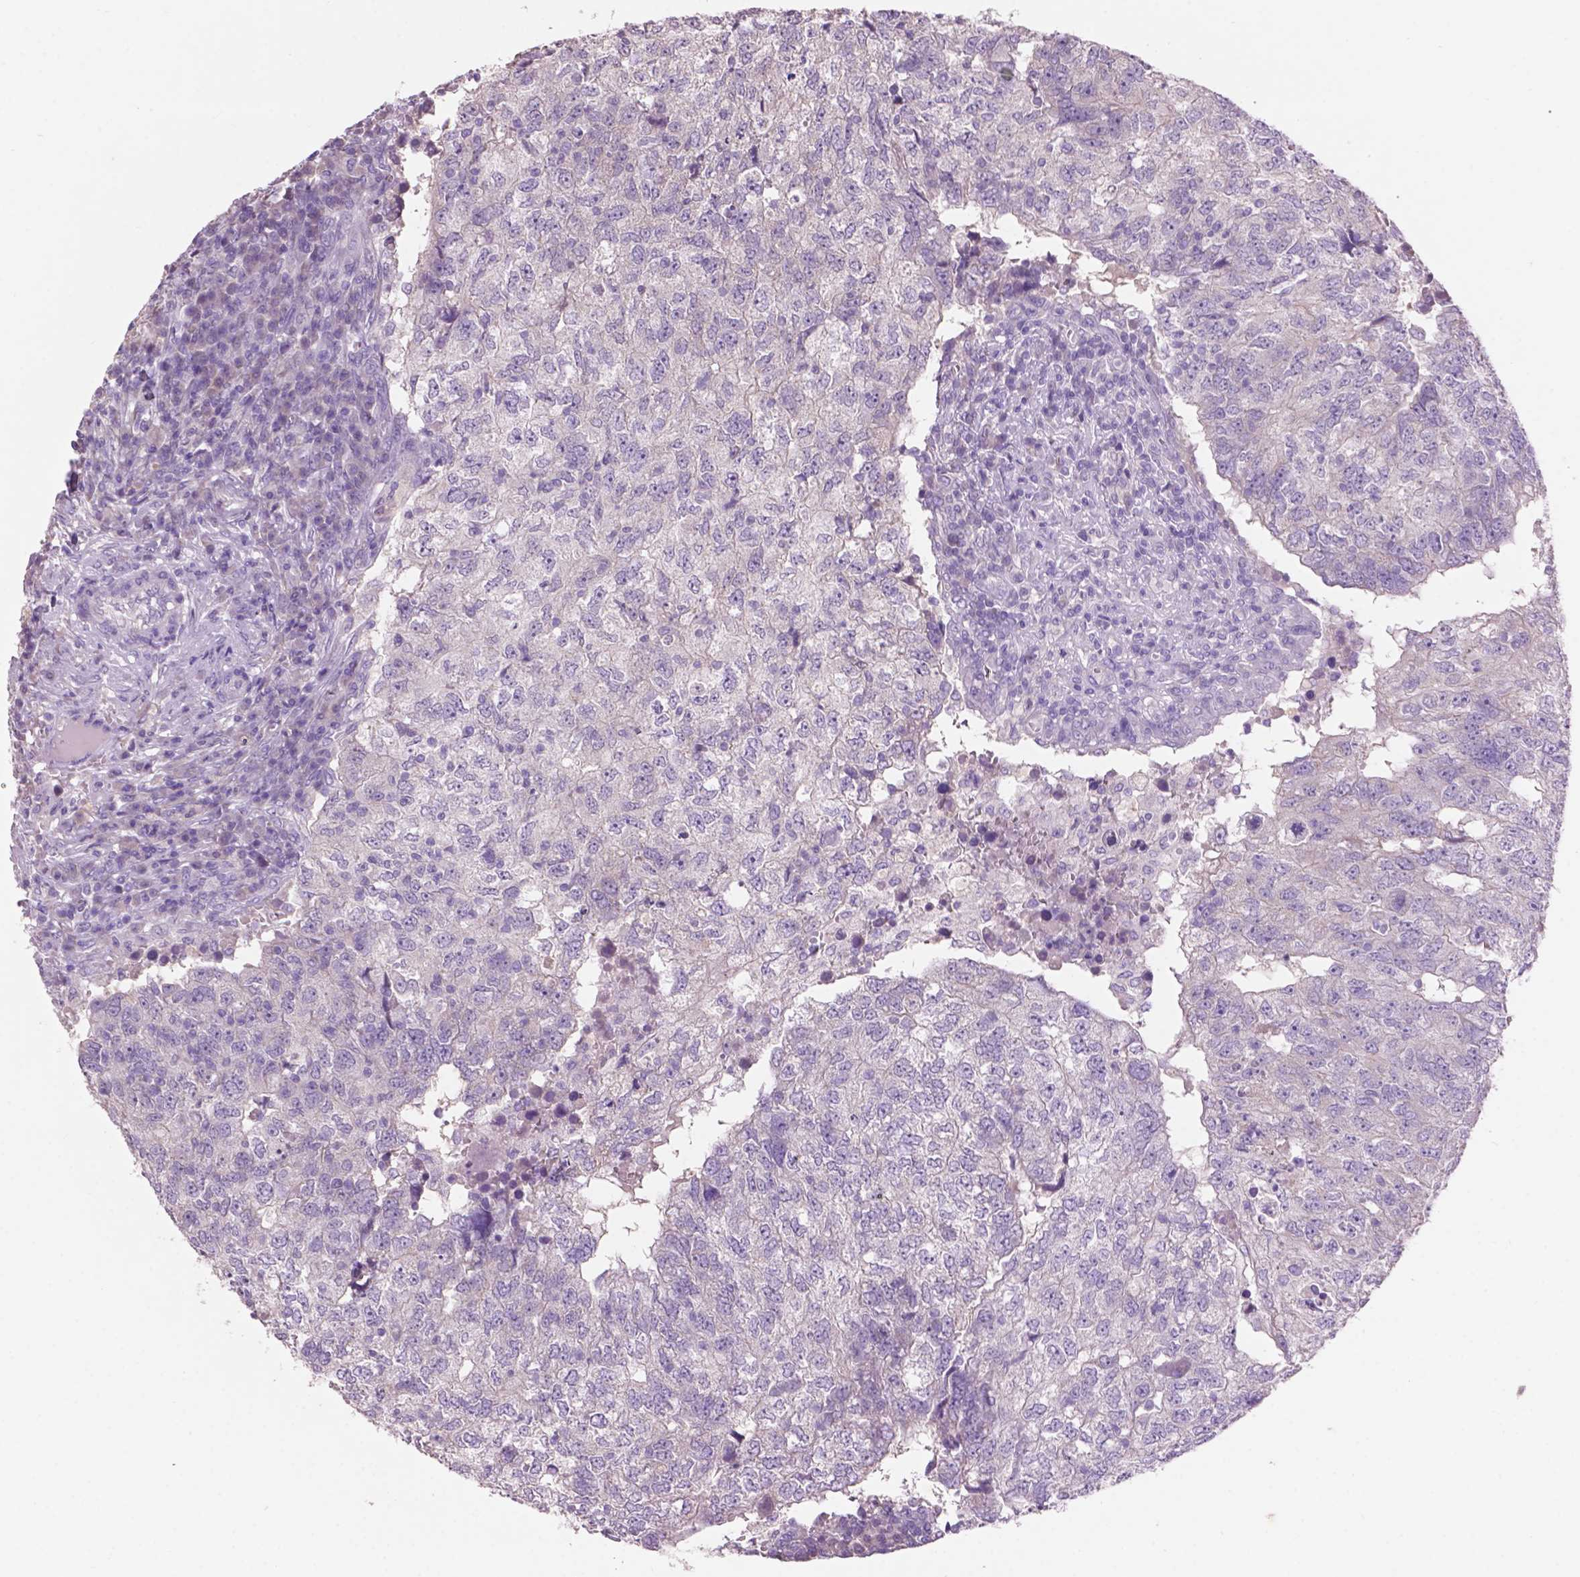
{"staining": {"intensity": "negative", "quantity": "none", "location": "none"}, "tissue": "breast cancer", "cell_type": "Tumor cells", "image_type": "cancer", "snomed": [{"axis": "morphology", "description": "Duct carcinoma"}, {"axis": "topography", "description": "Breast"}], "caption": "Breast intraductal carcinoma stained for a protein using immunohistochemistry shows no expression tumor cells.", "gene": "CRYBA4", "patient": {"sex": "female", "age": 30}}